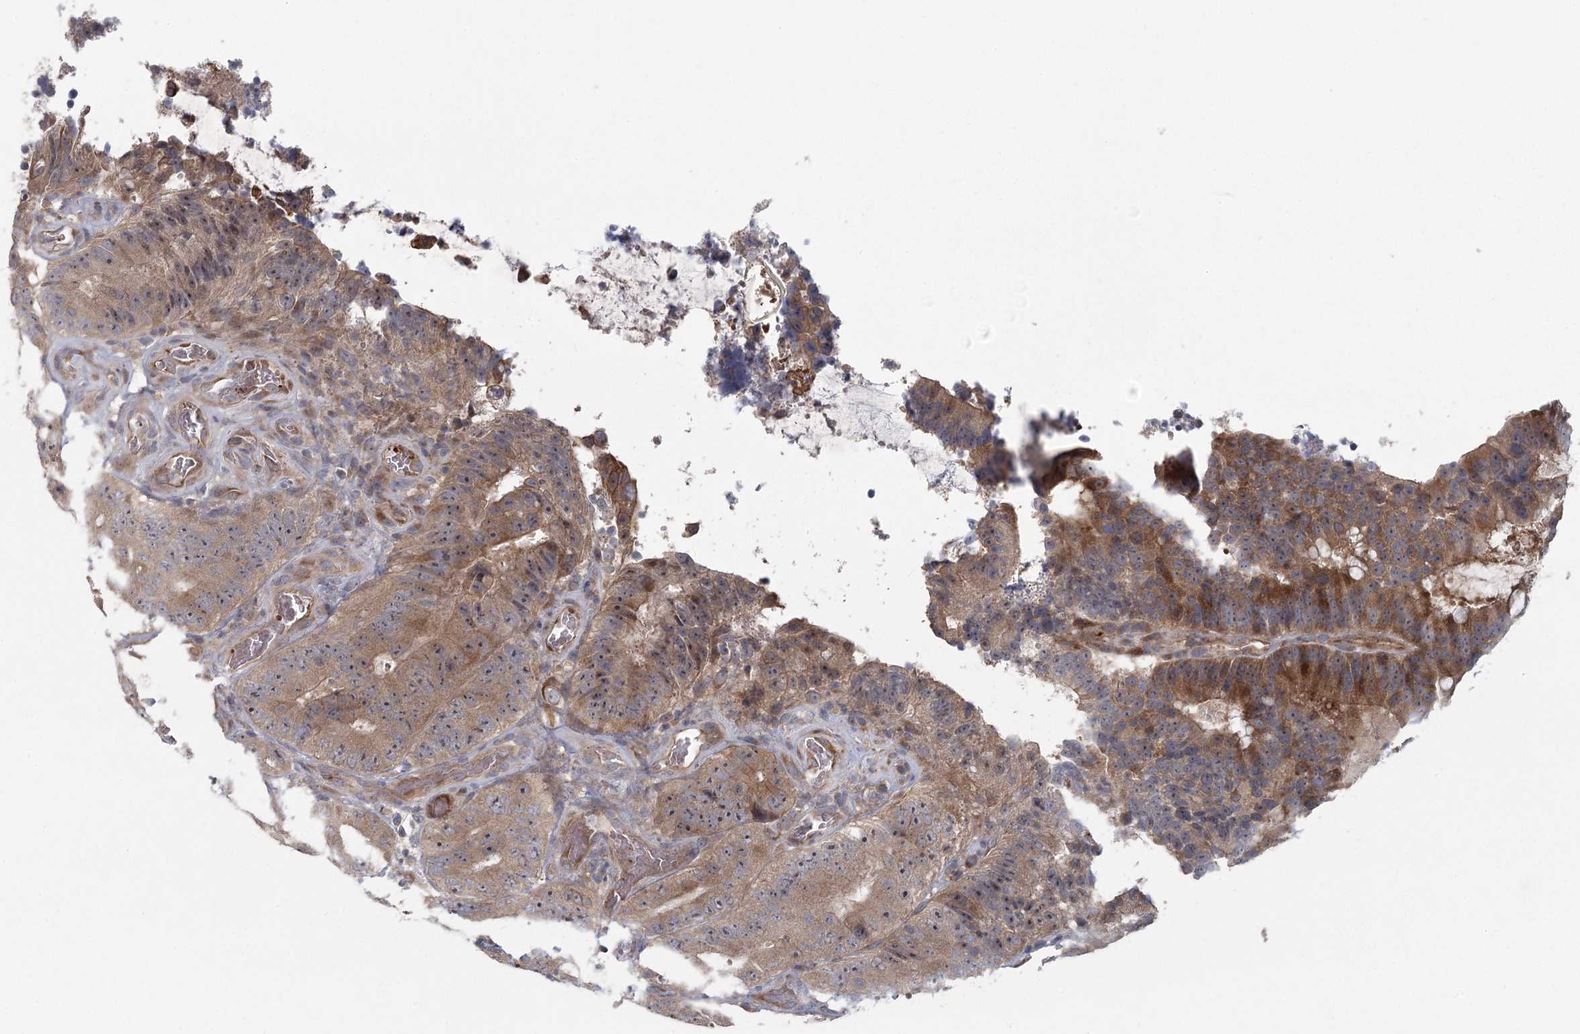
{"staining": {"intensity": "moderate", "quantity": ">75%", "location": "cytoplasmic/membranous,nuclear"}, "tissue": "colorectal cancer", "cell_type": "Tumor cells", "image_type": "cancer", "snomed": [{"axis": "morphology", "description": "Adenocarcinoma, NOS"}, {"axis": "topography", "description": "Colon"}], "caption": "Brown immunohistochemical staining in human colorectal adenocarcinoma shows moderate cytoplasmic/membranous and nuclear staining in approximately >75% of tumor cells.", "gene": "LRRC14B", "patient": {"sex": "male", "age": 83}}